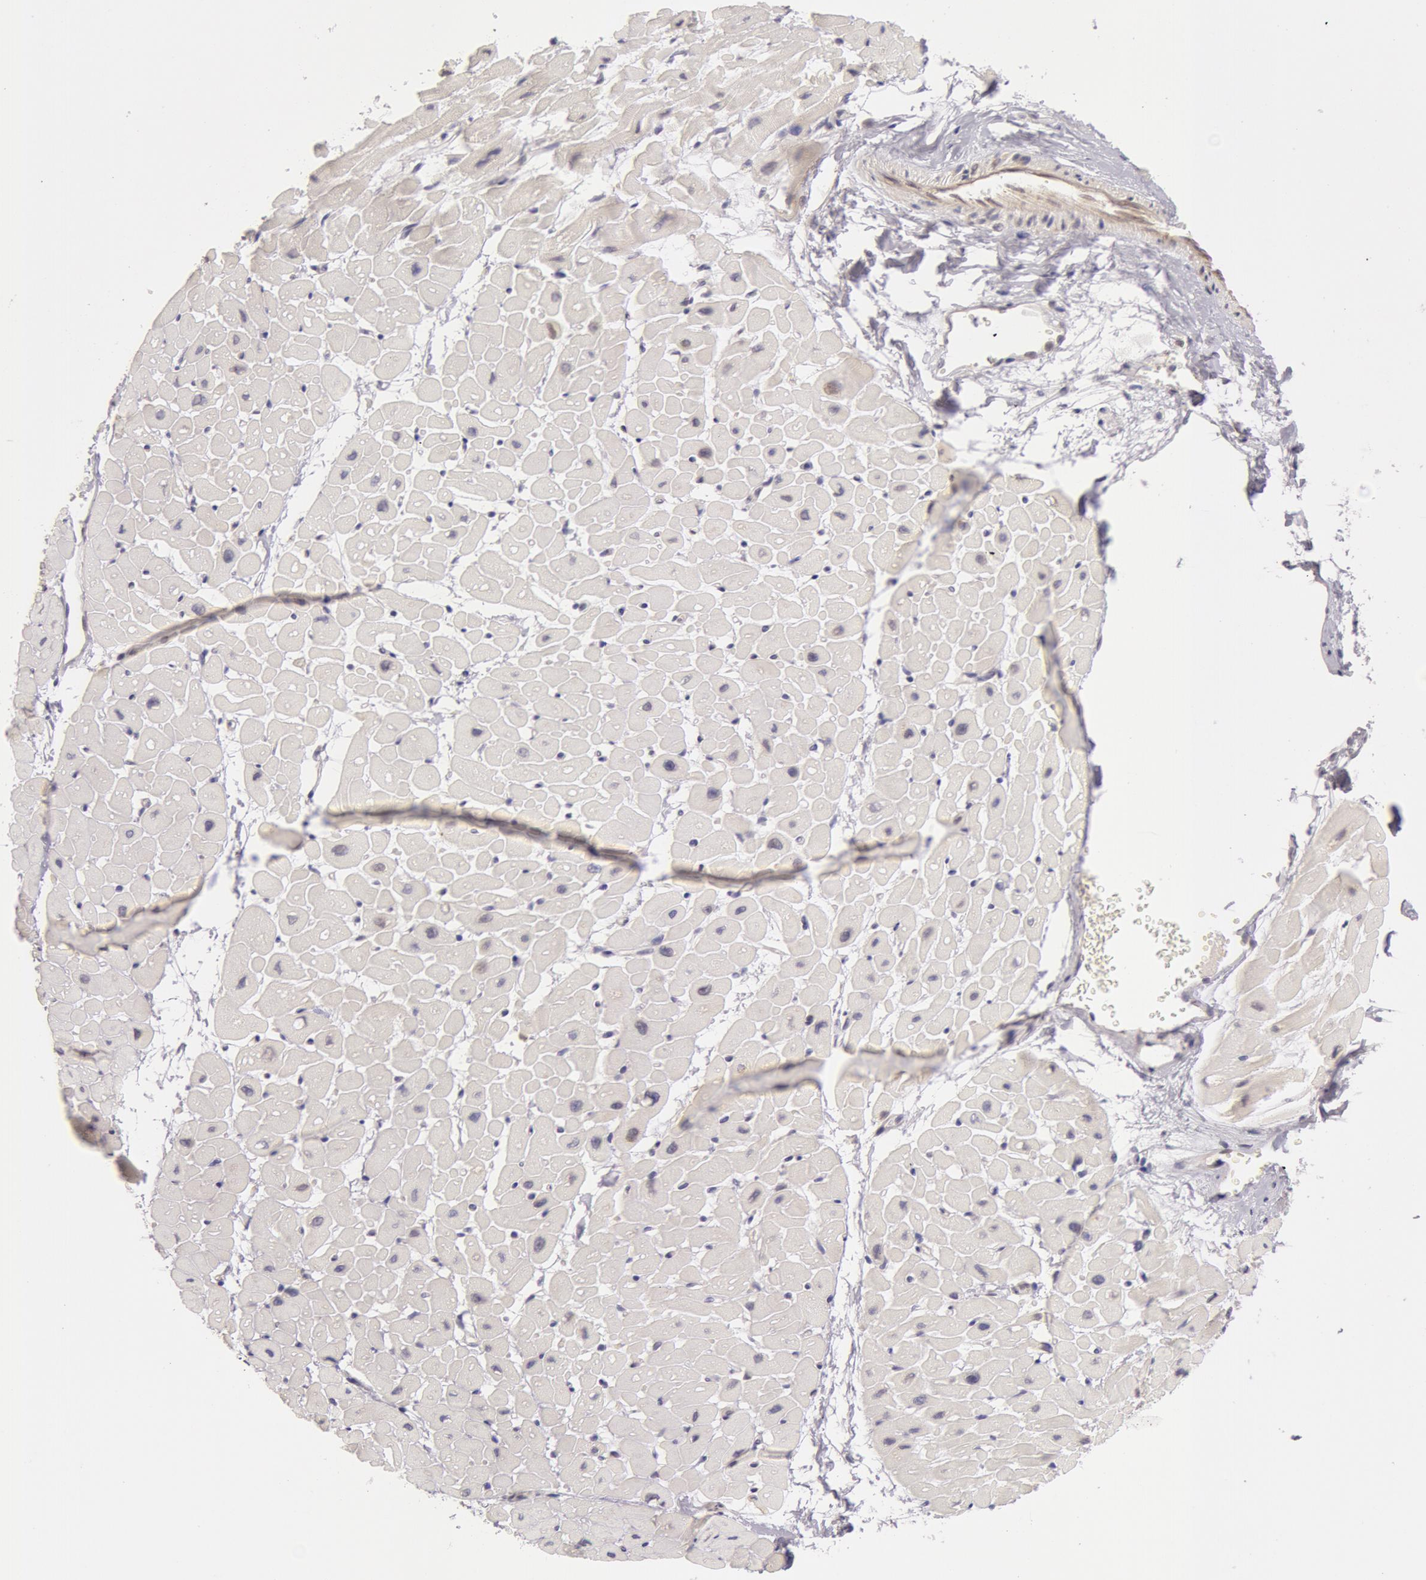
{"staining": {"intensity": "negative", "quantity": "none", "location": "none"}, "tissue": "heart muscle", "cell_type": "Cardiomyocytes", "image_type": "normal", "snomed": [{"axis": "morphology", "description": "Normal tissue, NOS"}, {"axis": "topography", "description": "Heart"}], "caption": "DAB (3,3'-diaminobenzidine) immunohistochemical staining of unremarkable human heart muscle exhibits no significant expression in cardiomyocytes.", "gene": "KRT18", "patient": {"sex": "male", "age": 45}}